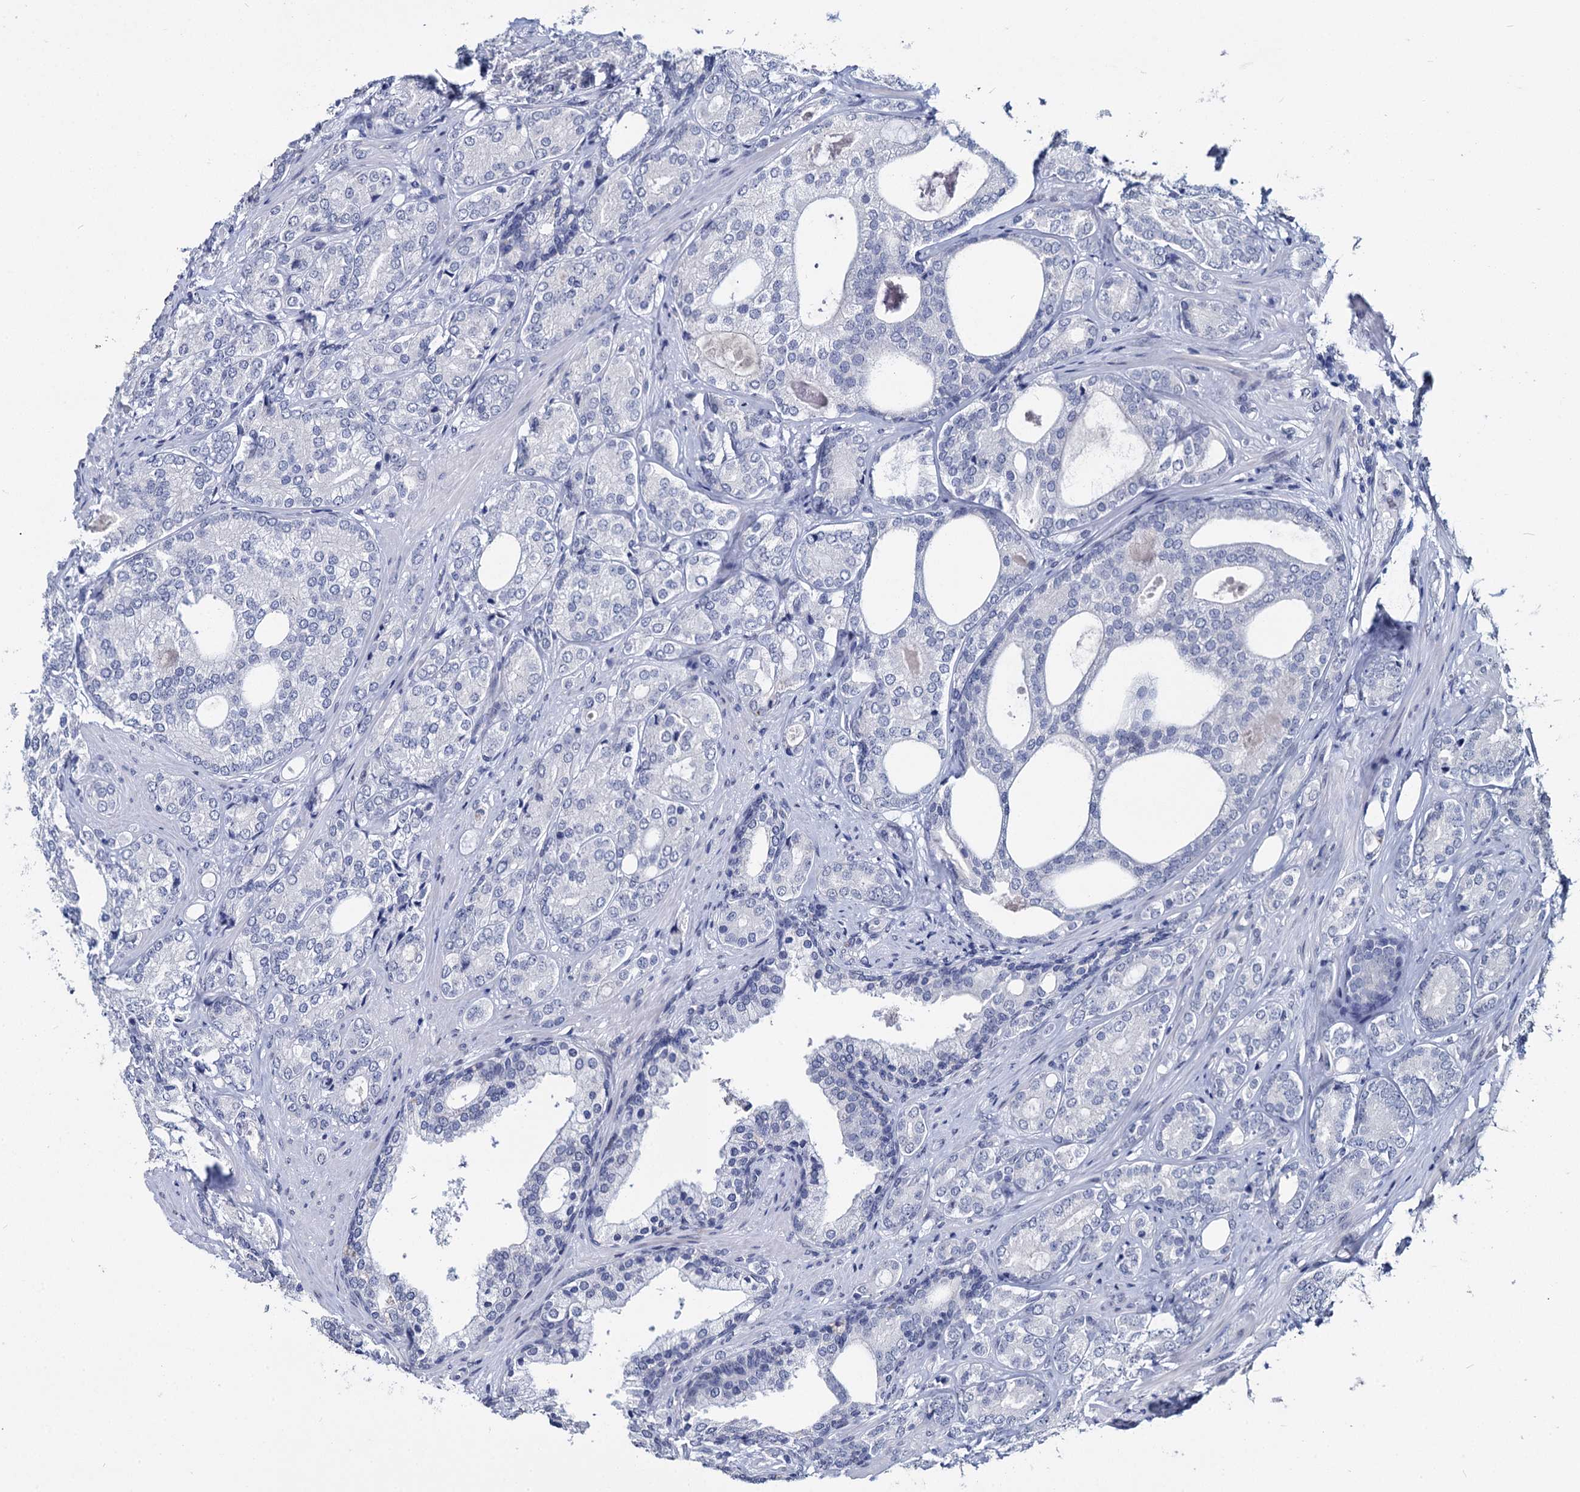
{"staining": {"intensity": "negative", "quantity": "none", "location": "none"}, "tissue": "prostate cancer", "cell_type": "Tumor cells", "image_type": "cancer", "snomed": [{"axis": "morphology", "description": "Adenocarcinoma, High grade"}, {"axis": "topography", "description": "Prostate"}], "caption": "Immunohistochemistry (IHC) image of neoplastic tissue: human prostate cancer stained with DAB (3,3'-diaminobenzidine) displays no significant protein staining in tumor cells.", "gene": "MAGEA4", "patient": {"sex": "male", "age": 60}}